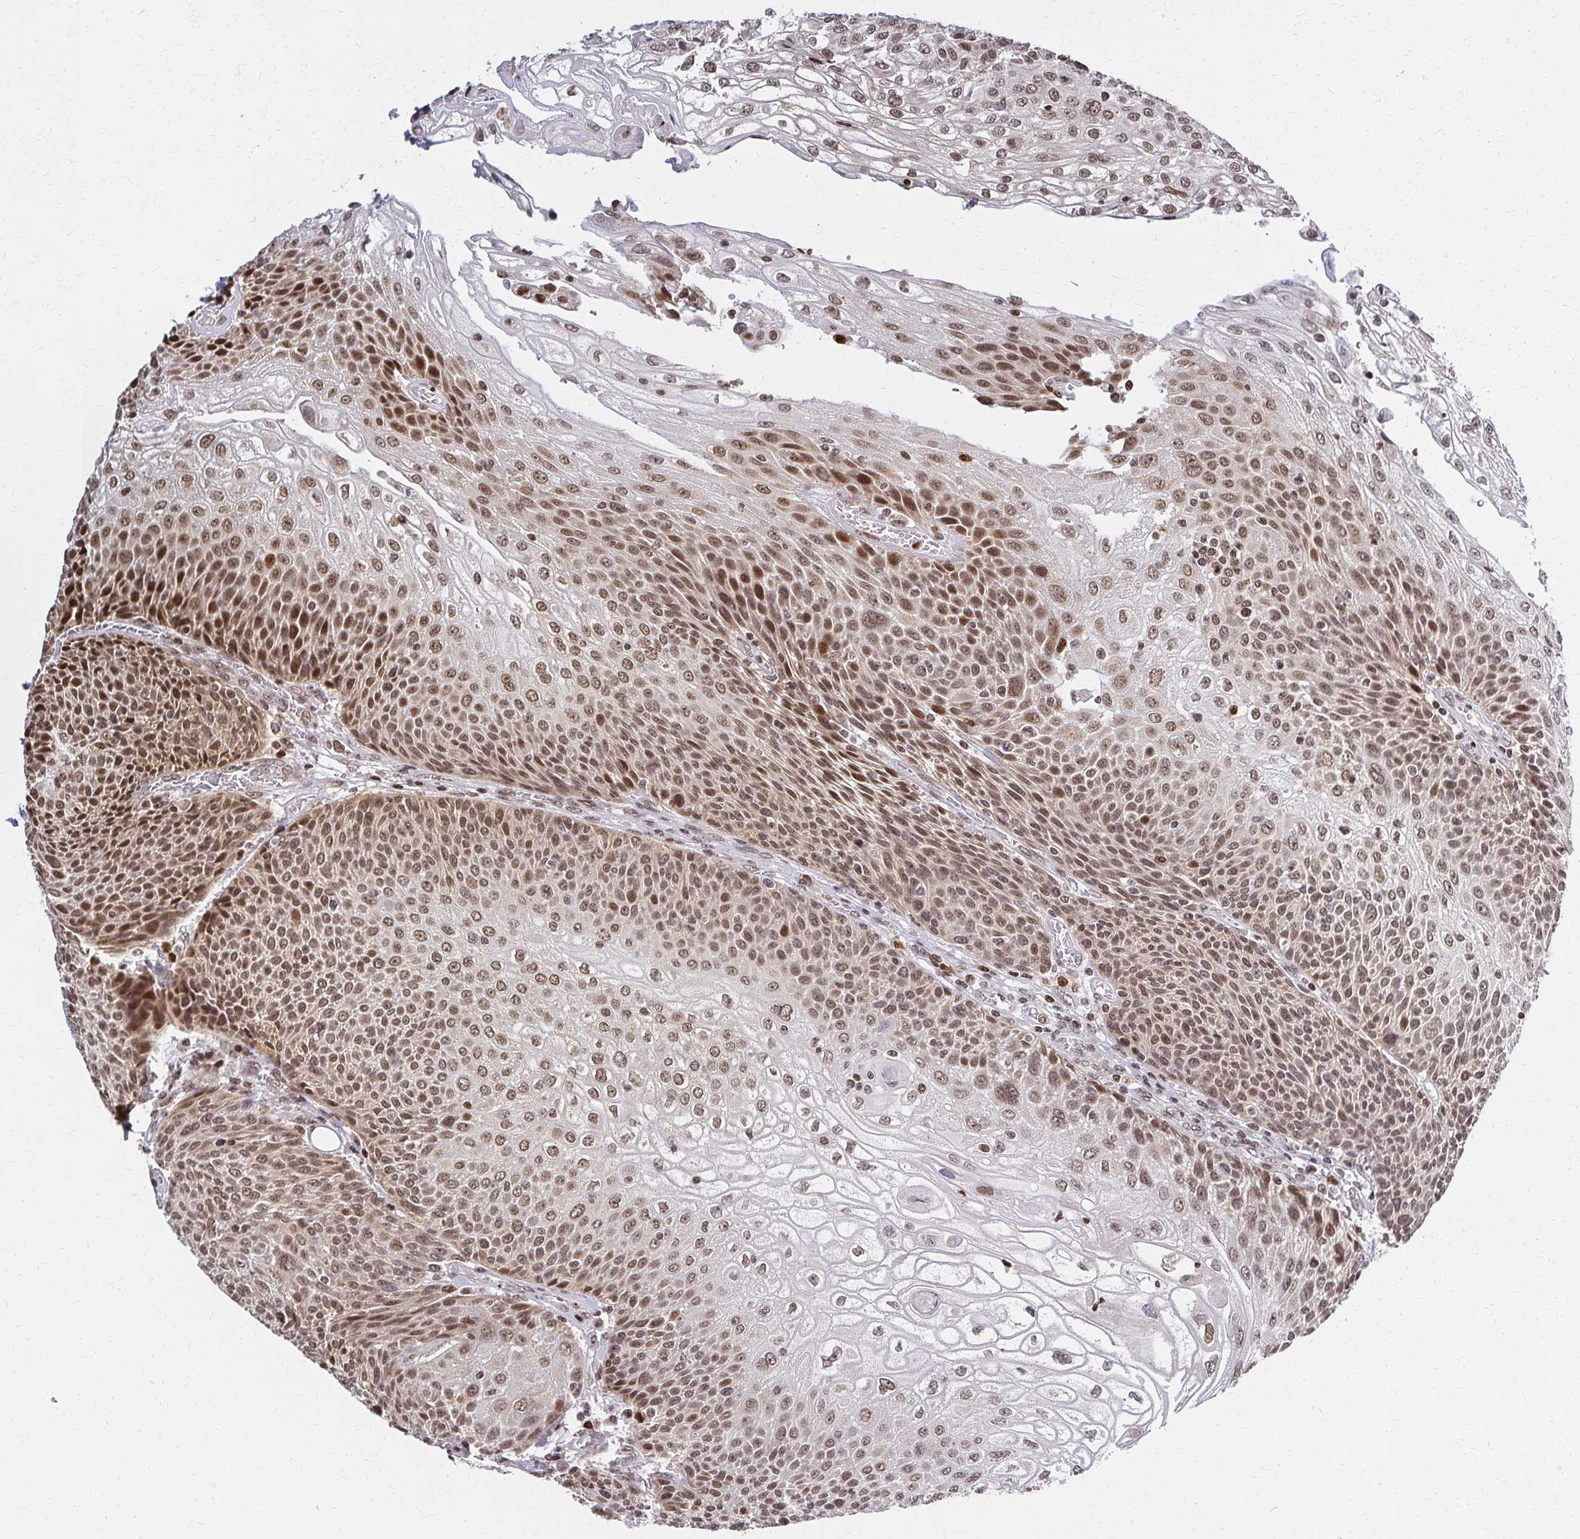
{"staining": {"intensity": "moderate", "quantity": ">75%", "location": "nuclear"}, "tissue": "urothelial cancer", "cell_type": "Tumor cells", "image_type": "cancer", "snomed": [{"axis": "morphology", "description": "Urothelial carcinoma, High grade"}, {"axis": "topography", "description": "Urinary bladder"}], "caption": "Immunohistochemical staining of human urothelial carcinoma (high-grade) reveals moderate nuclear protein staining in about >75% of tumor cells.", "gene": "HOXA9", "patient": {"sex": "female", "age": 70}}